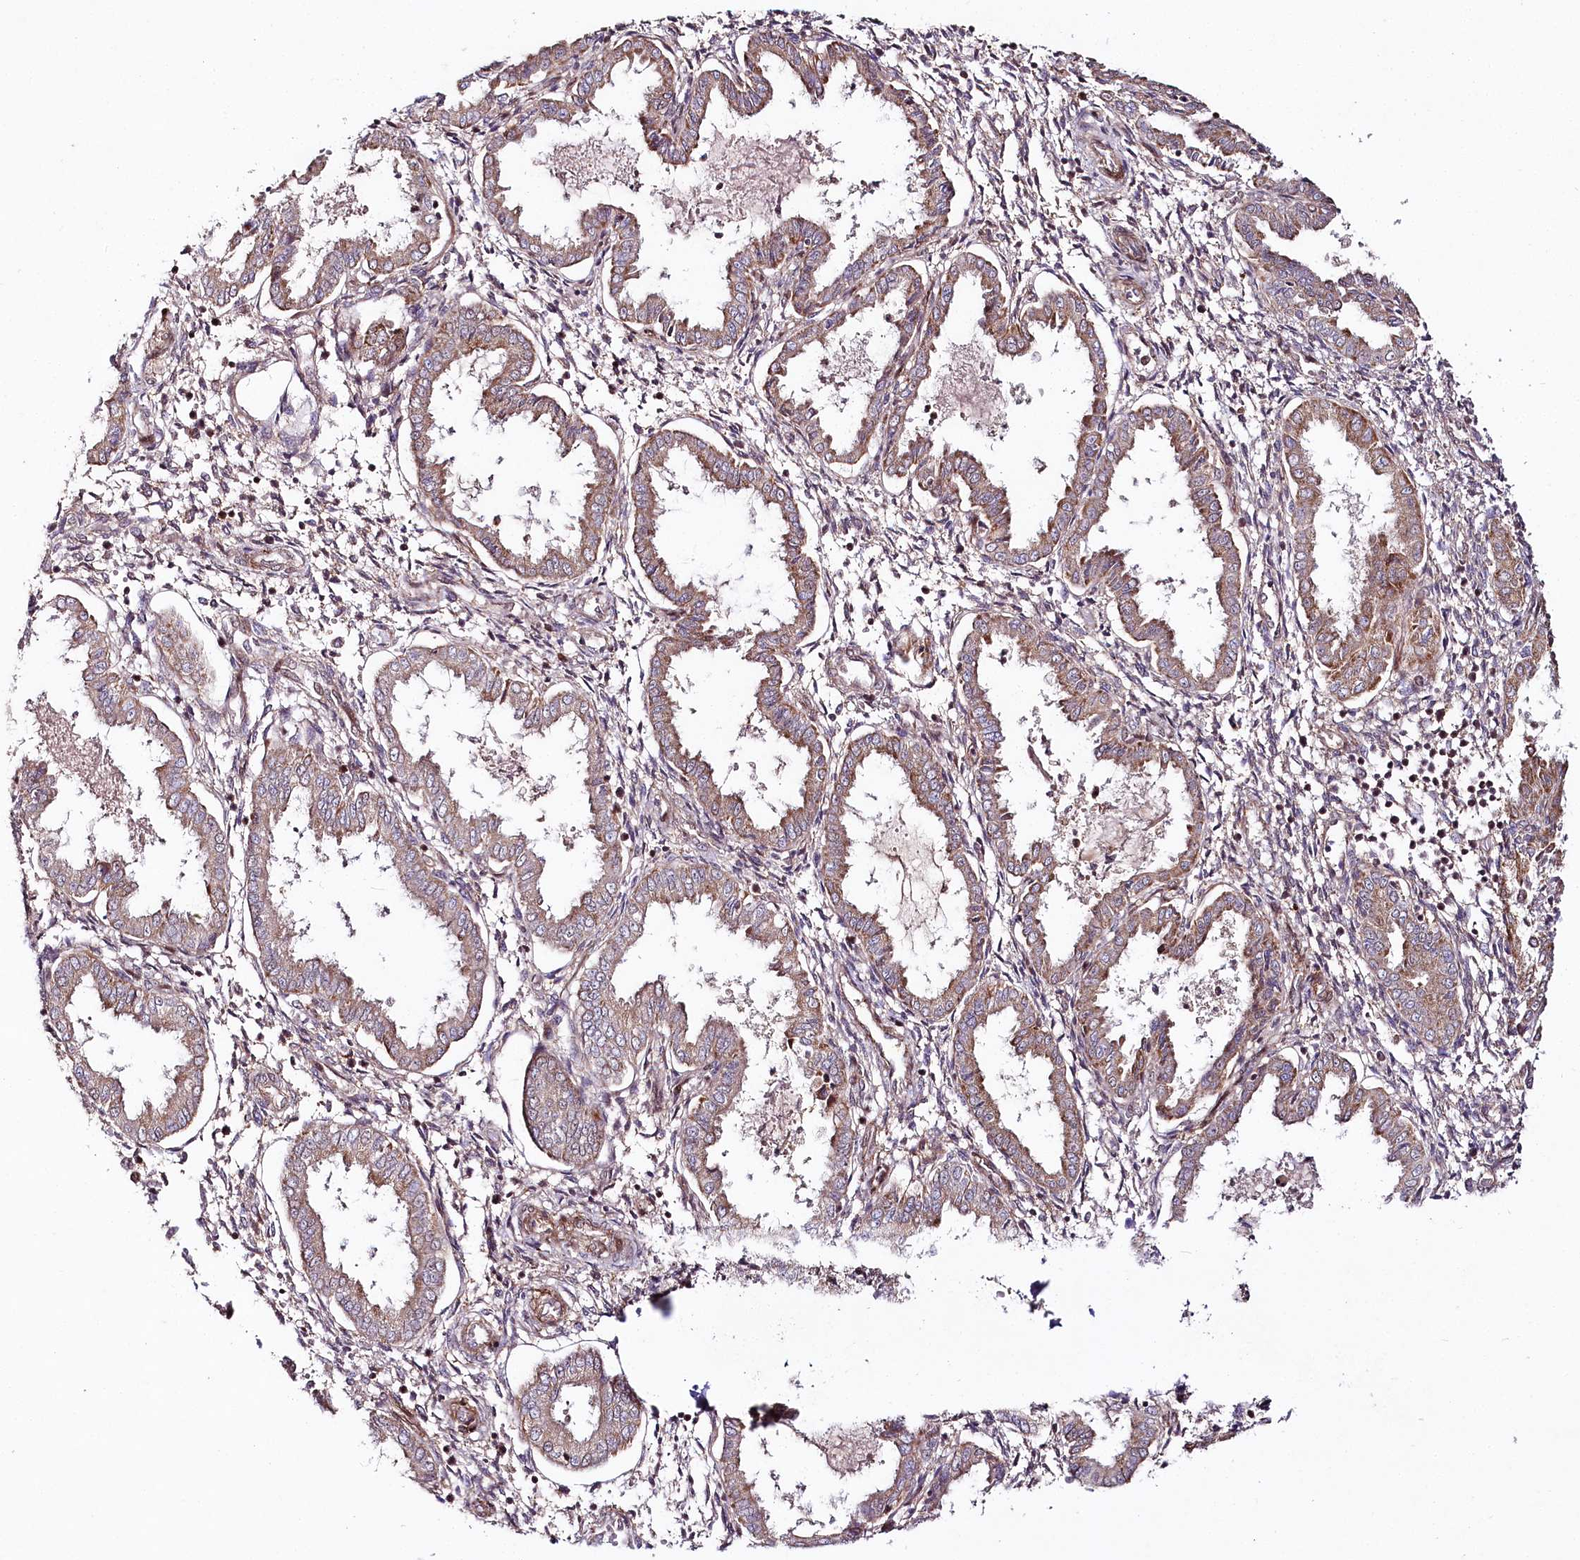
{"staining": {"intensity": "weak", "quantity": "25%-75%", "location": "cytoplasmic/membranous"}, "tissue": "endometrium", "cell_type": "Cells in endometrial stroma", "image_type": "normal", "snomed": [{"axis": "morphology", "description": "Normal tissue, NOS"}, {"axis": "topography", "description": "Endometrium"}], "caption": "IHC photomicrograph of unremarkable human endometrium stained for a protein (brown), which exhibits low levels of weak cytoplasmic/membranous positivity in approximately 25%-75% of cells in endometrial stroma.", "gene": "PHLDB1", "patient": {"sex": "female", "age": 33}}